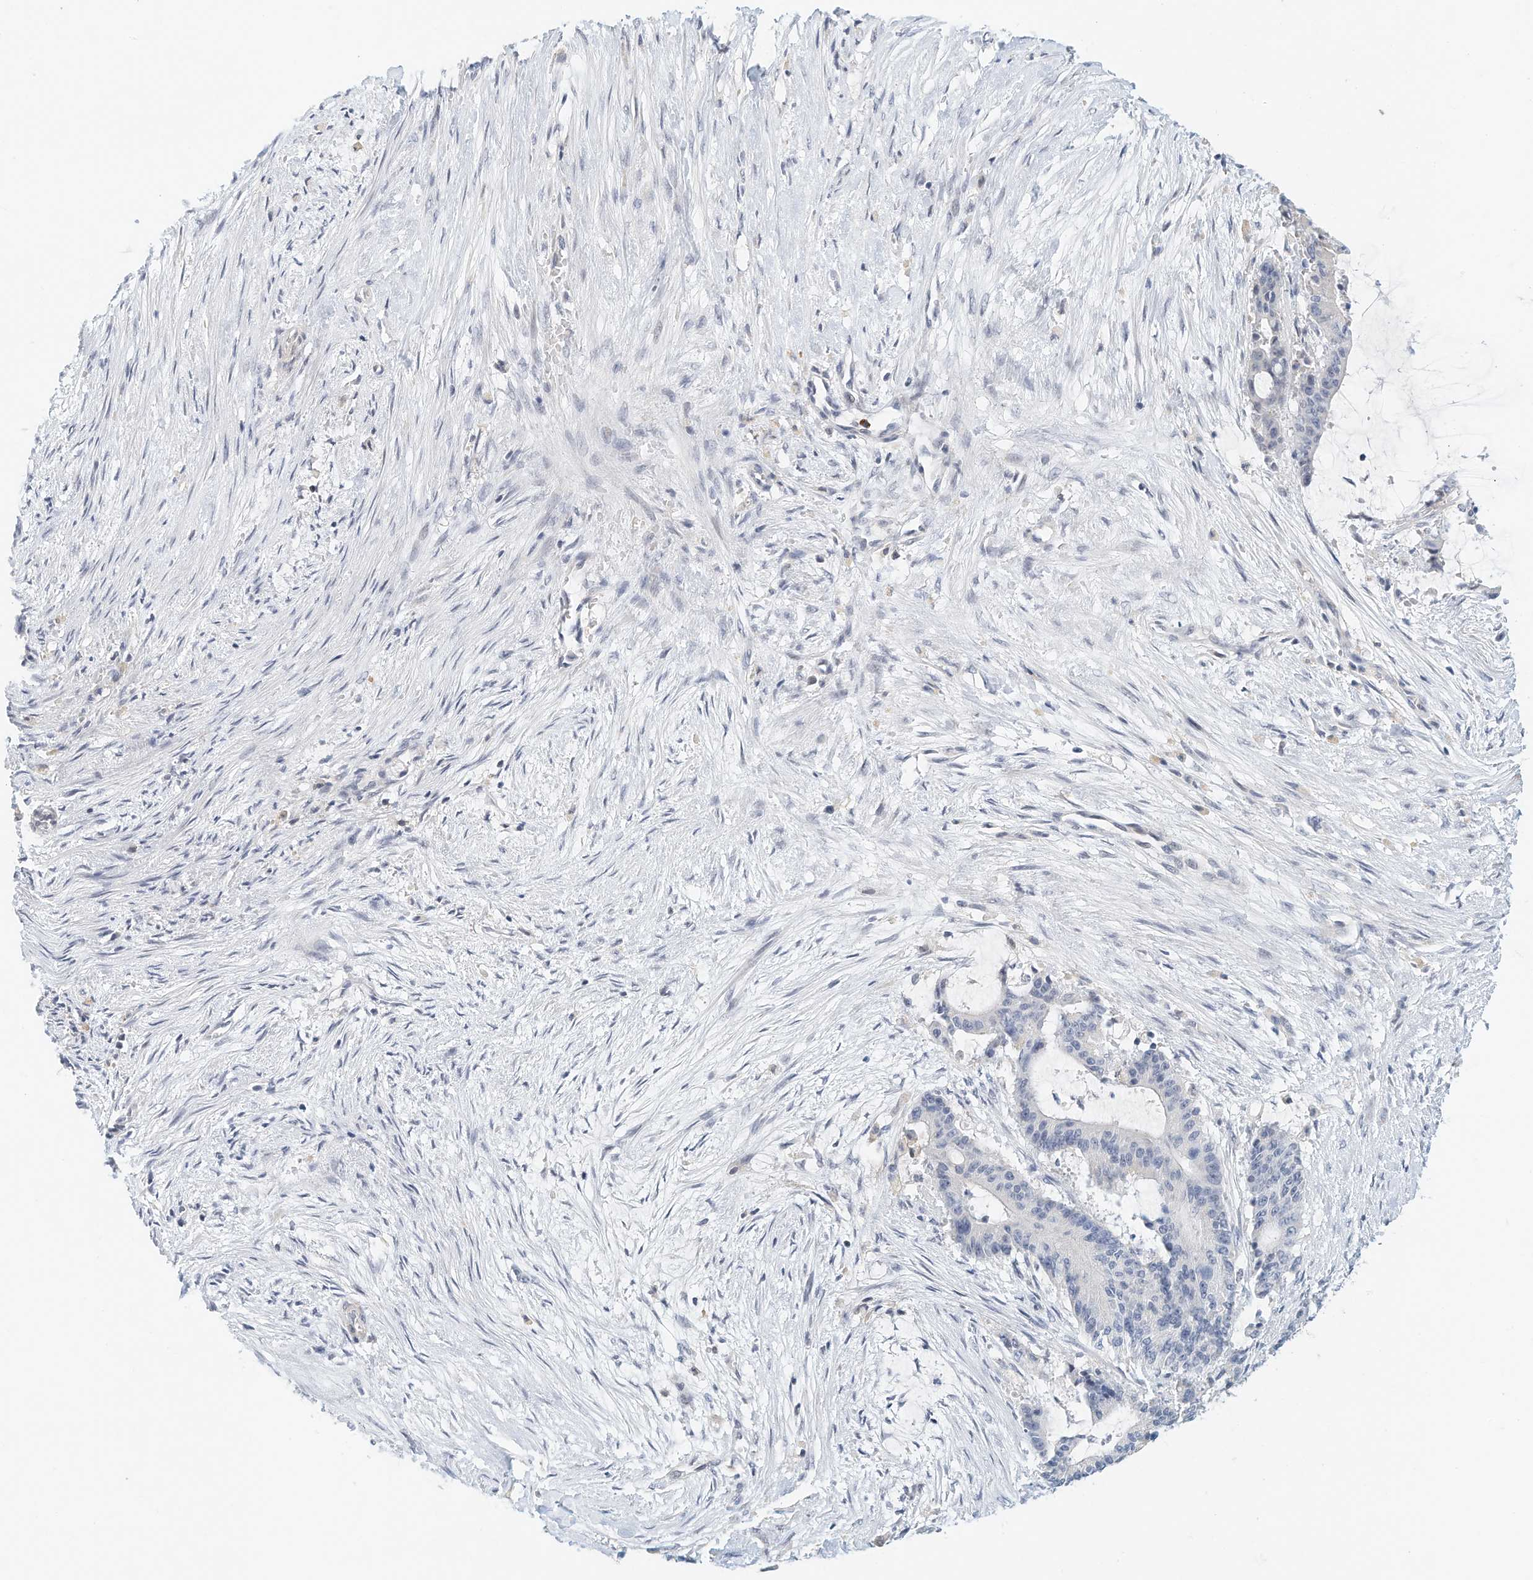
{"staining": {"intensity": "negative", "quantity": "none", "location": "none"}, "tissue": "liver cancer", "cell_type": "Tumor cells", "image_type": "cancer", "snomed": [{"axis": "morphology", "description": "Normal tissue, NOS"}, {"axis": "morphology", "description": "Cholangiocarcinoma"}, {"axis": "topography", "description": "Liver"}, {"axis": "topography", "description": "Peripheral nerve tissue"}], "caption": "Tumor cells are negative for brown protein staining in liver cancer (cholangiocarcinoma).", "gene": "MICAL1", "patient": {"sex": "female", "age": 73}}